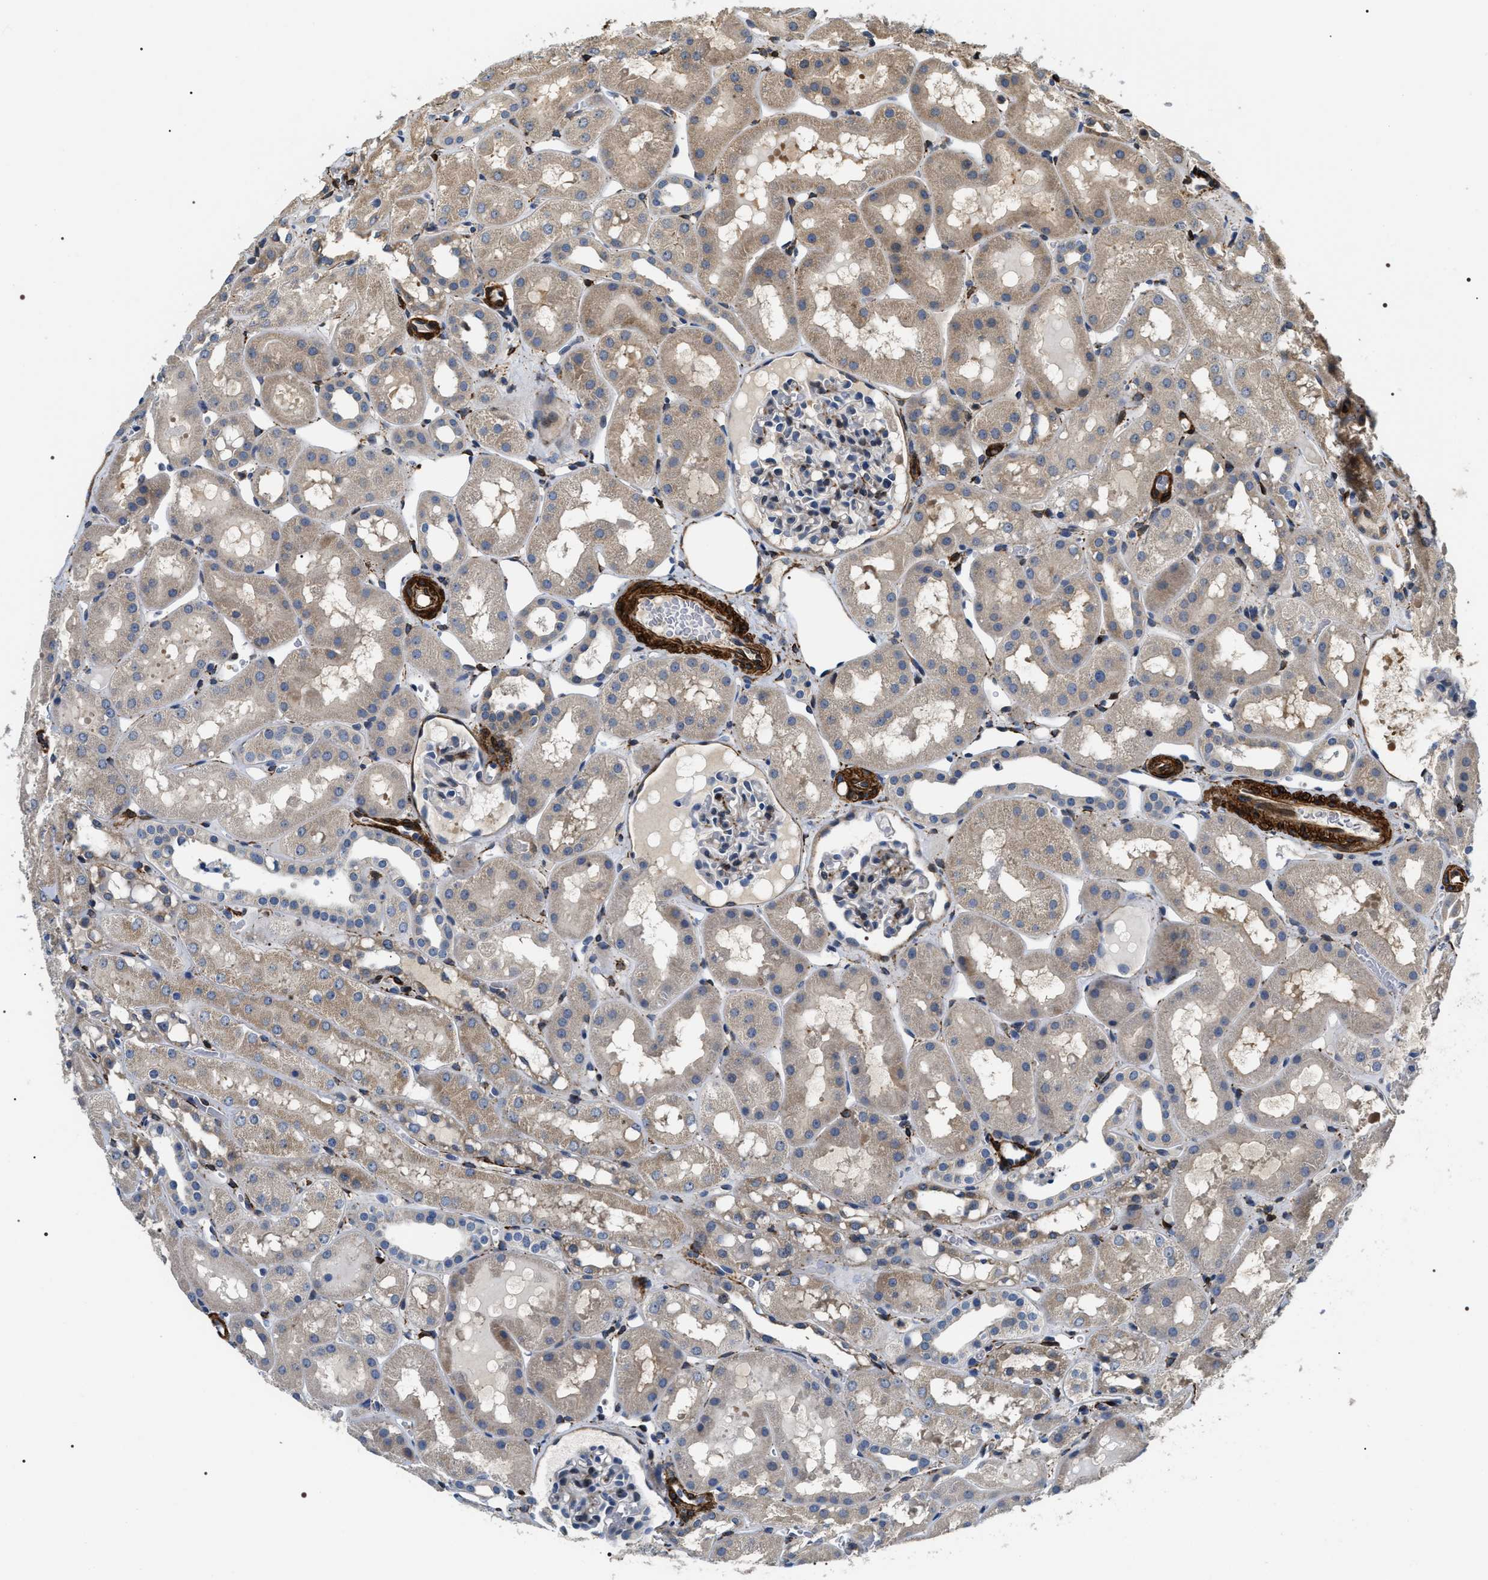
{"staining": {"intensity": "weak", "quantity": "<25%", "location": "cytoplasmic/membranous"}, "tissue": "kidney", "cell_type": "Cells in glomeruli", "image_type": "normal", "snomed": [{"axis": "morphology", "description": "Normal tissue, NOS"}, {"axis": "topography", "description": "Kidney"}, {"axis": "topography", "description": "Urinary bladder"}], "caption": "Protein analysis of normal kidney displays no significant expression in cells in glomeruli.", "gene": "ZC3HAV1L", "patient": {"sex": "male", "age": 16}}